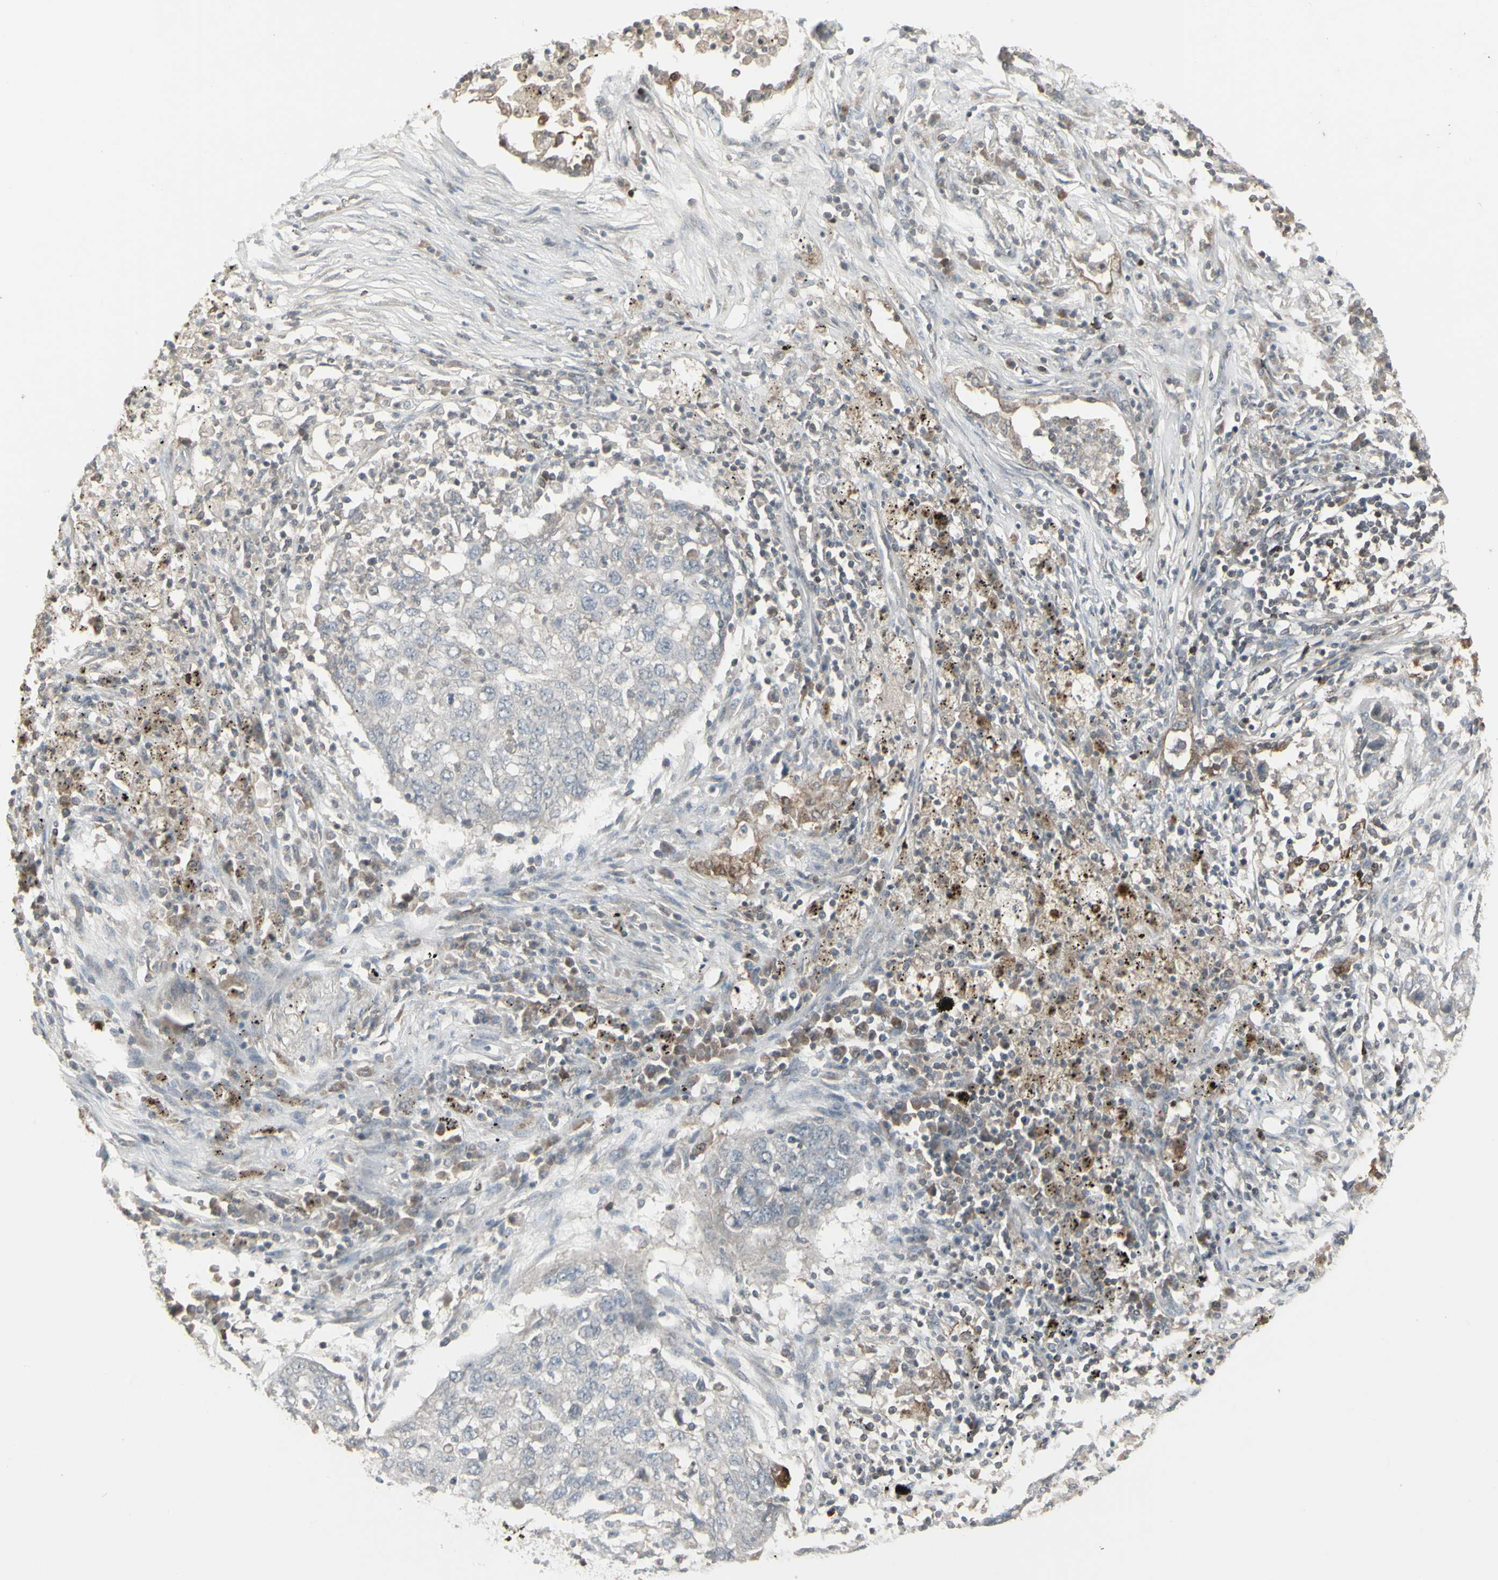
{"staining": {"intensity": "negative", "quantity": "none", "location": "none"}, "tissue": "lung cancer", "cell_type": "Tumor cells", "image_type": "cancer", "snomed": [{"axis": "morphology", "description": "Squamous cell carcinoma, NOS"}, {"axis": "topography", "description": "Lung"}], "caption": "Squamous cell carcinoma (lung) was stained to show a protein in brown. There is no significant expression in tumor cells.", "gene": "CSK", "patient": {"sex": "female", "age": 63}}